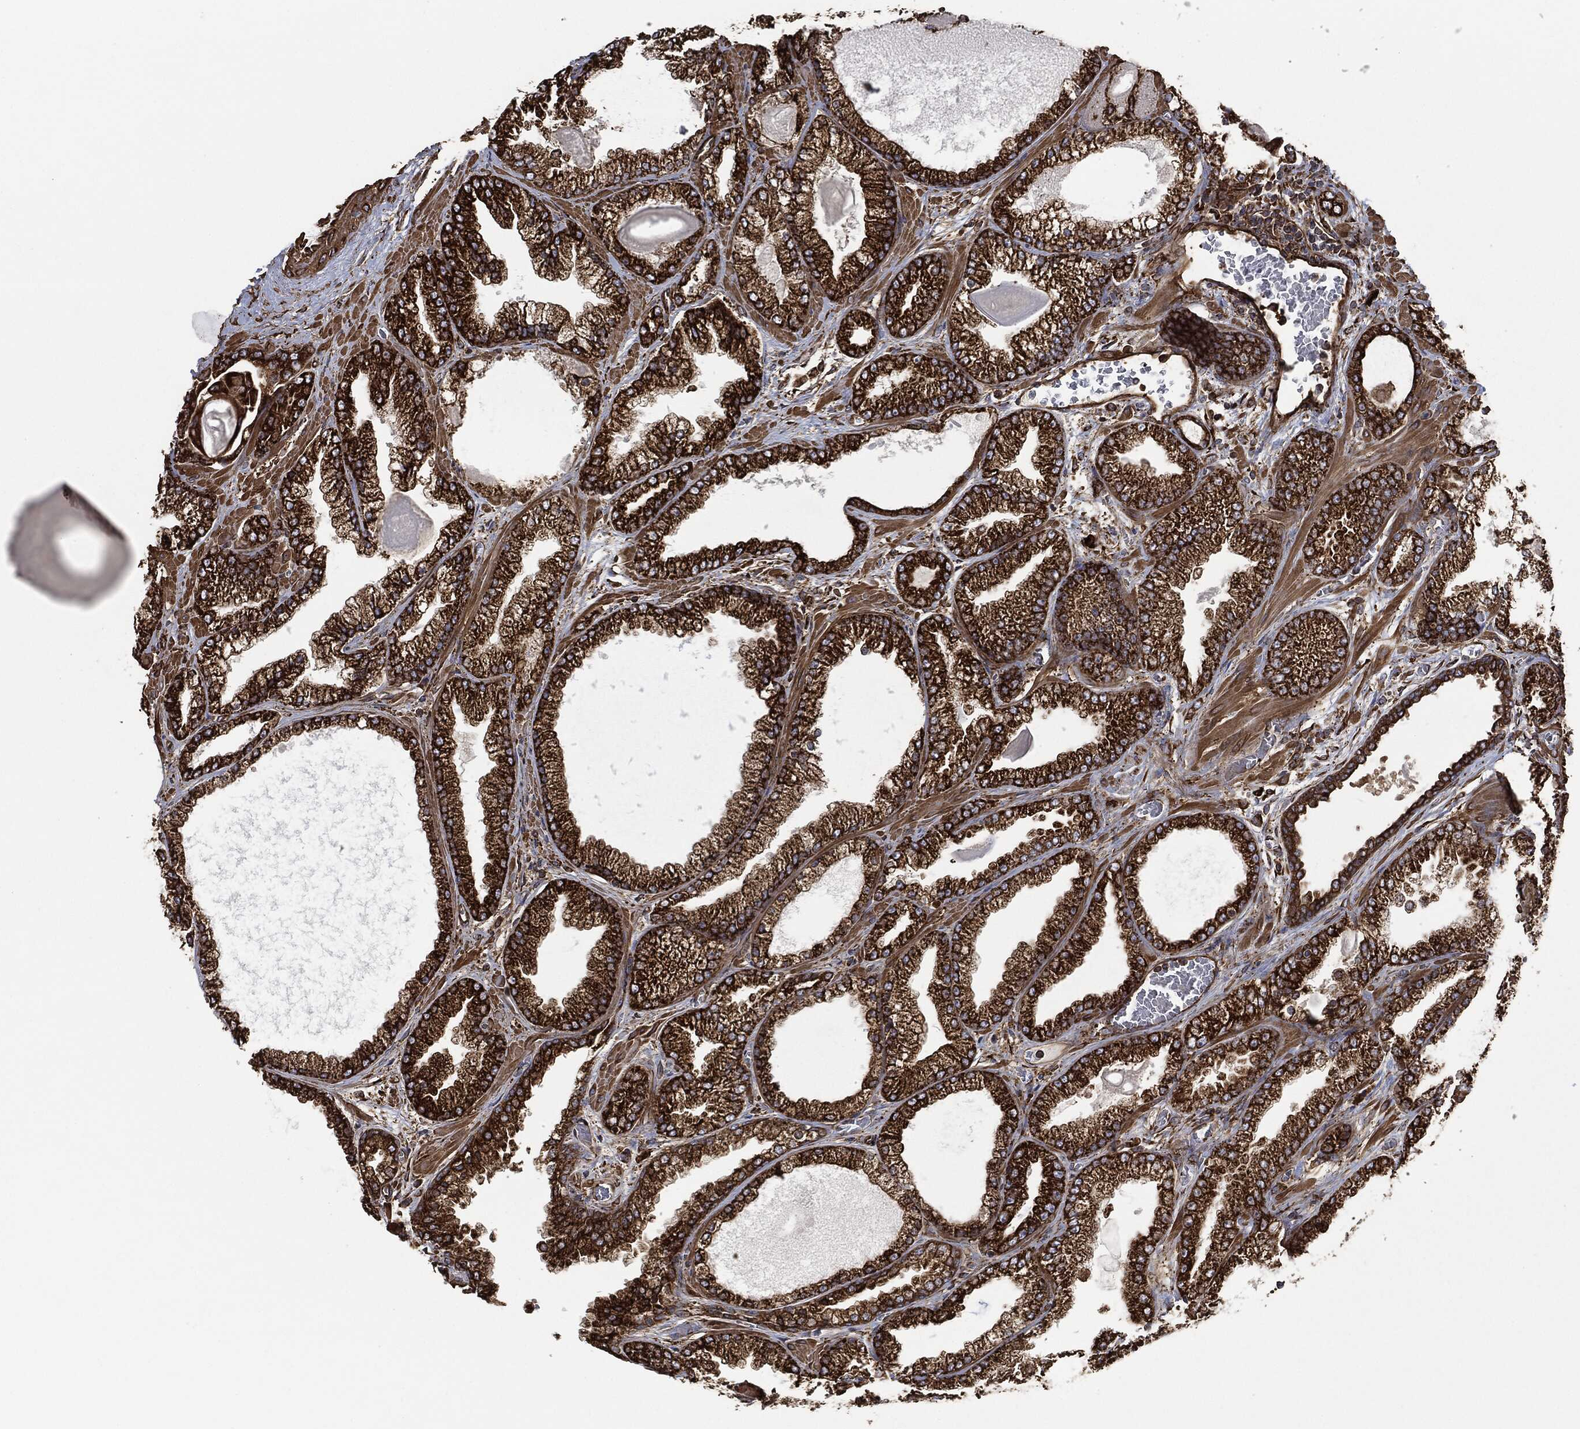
{"staining": {"intensity": "strong", "quantity": ">75%", "location": "cytoplasmic/membranous"}, "tissue": "prostate cancer", "cell_type": "Tumor cells", "image_type": "cancer", "snomed": [{"axis": "morphology", "description": "Adenocarcinoma, Low grade"}, {"axis": "topography", "description": "Prostate"}], "caption": "High-magnification brightfield microscopy of prostate cancer stained with DAB (3,3'-diaminobenzidine) (brown) and counterstained with hematoxylin (blue). tumor cells exhibit strong cytoplasmic/membranous staining is seen in approximately>75% of cells.", "gene": "AMFR", "patient": {"sex": "male", "age": 57}}